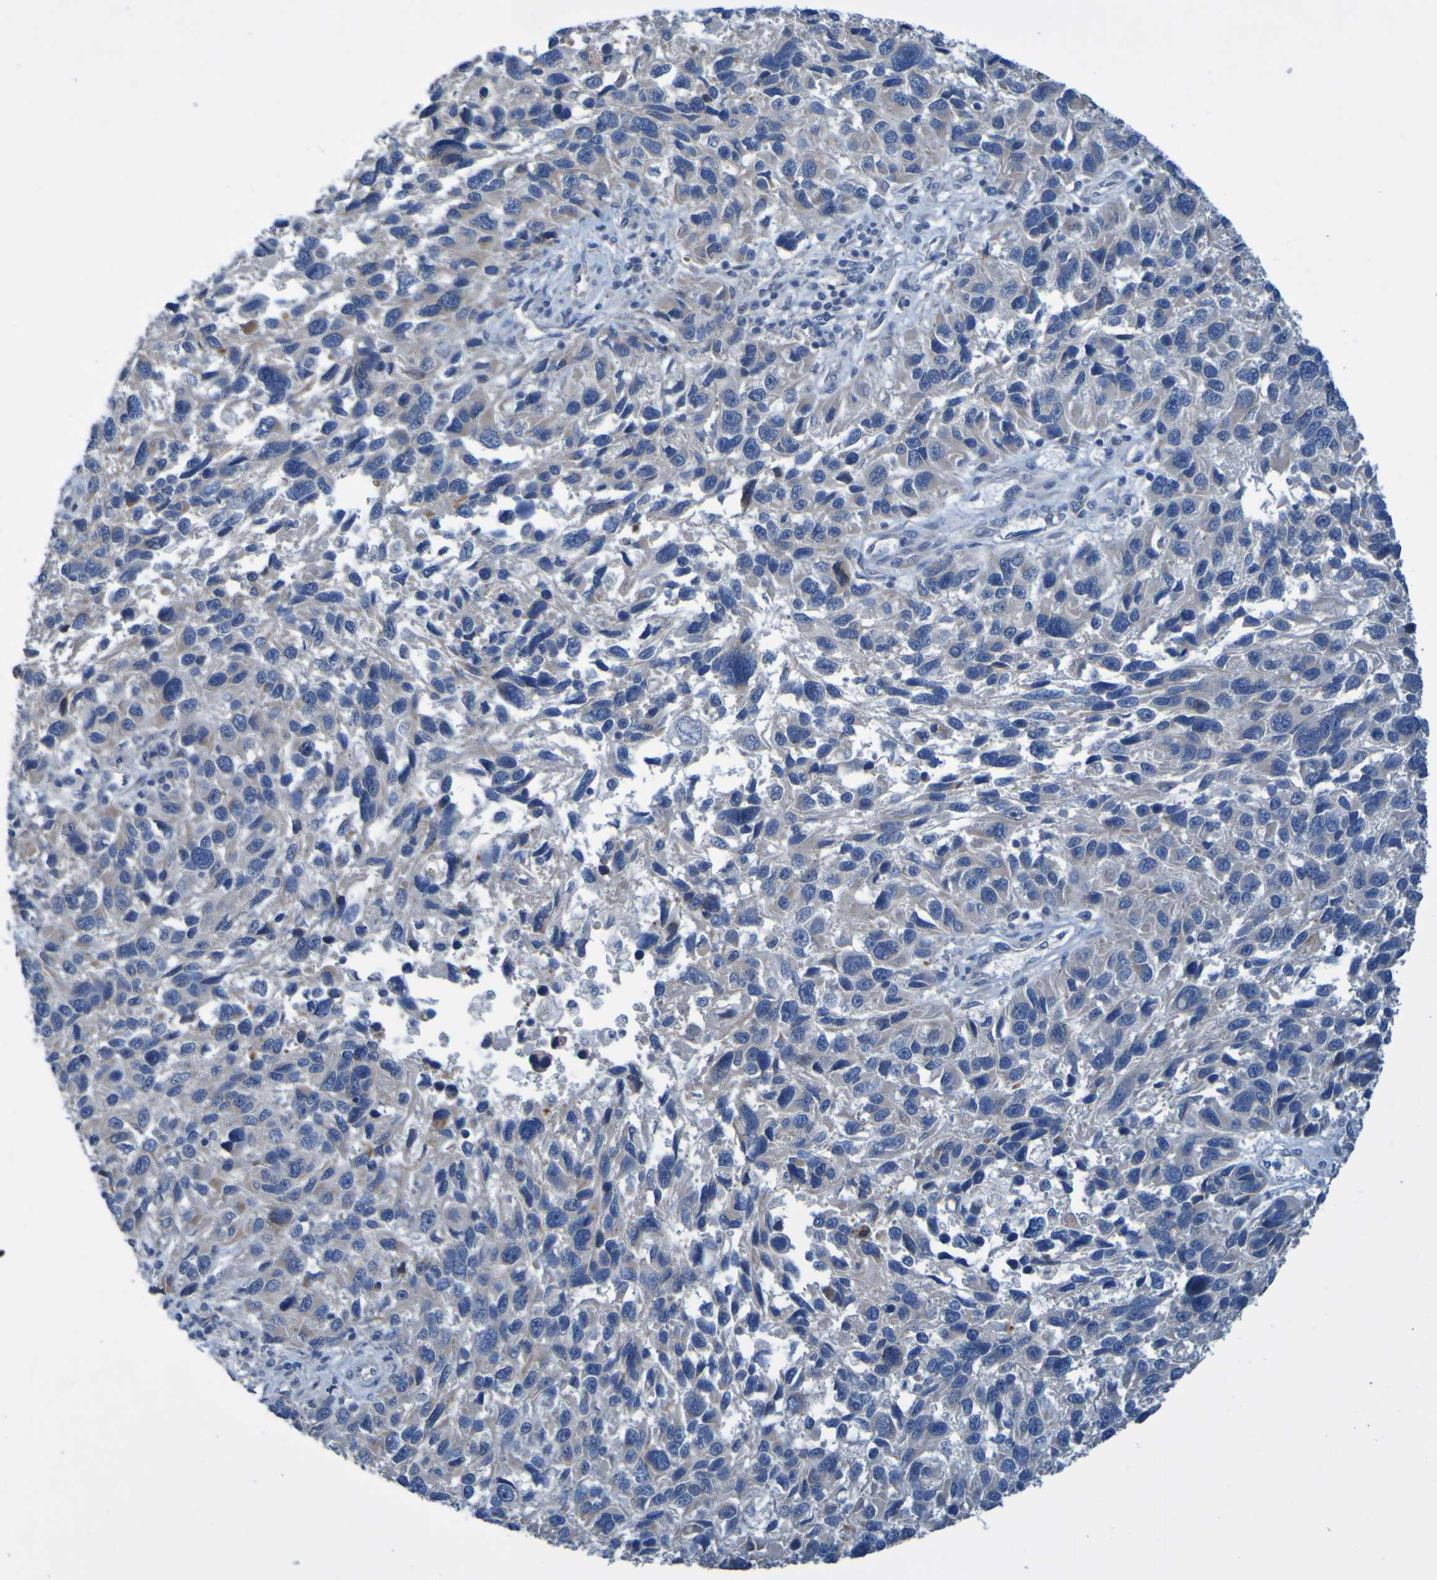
{"staining": {"intensity": "weak", "quantity": "<25%", "location": "cytoplasmic/membranous"}, "tissue": "melanoma", "cell_type": "Tumor cells", "image_type": "cancer", "snomed": [{"axis": "morphology", "description": "Malignant melanoma, NOS"}, {"axis": "topography", "description": "Skin"}], "caption": "Malignant melanoma was stained to show a protein in brown. There is no significant positivity in tumor cells.", "gene": "NPRL3", "patient": {"sex": "male", "age": 53}}